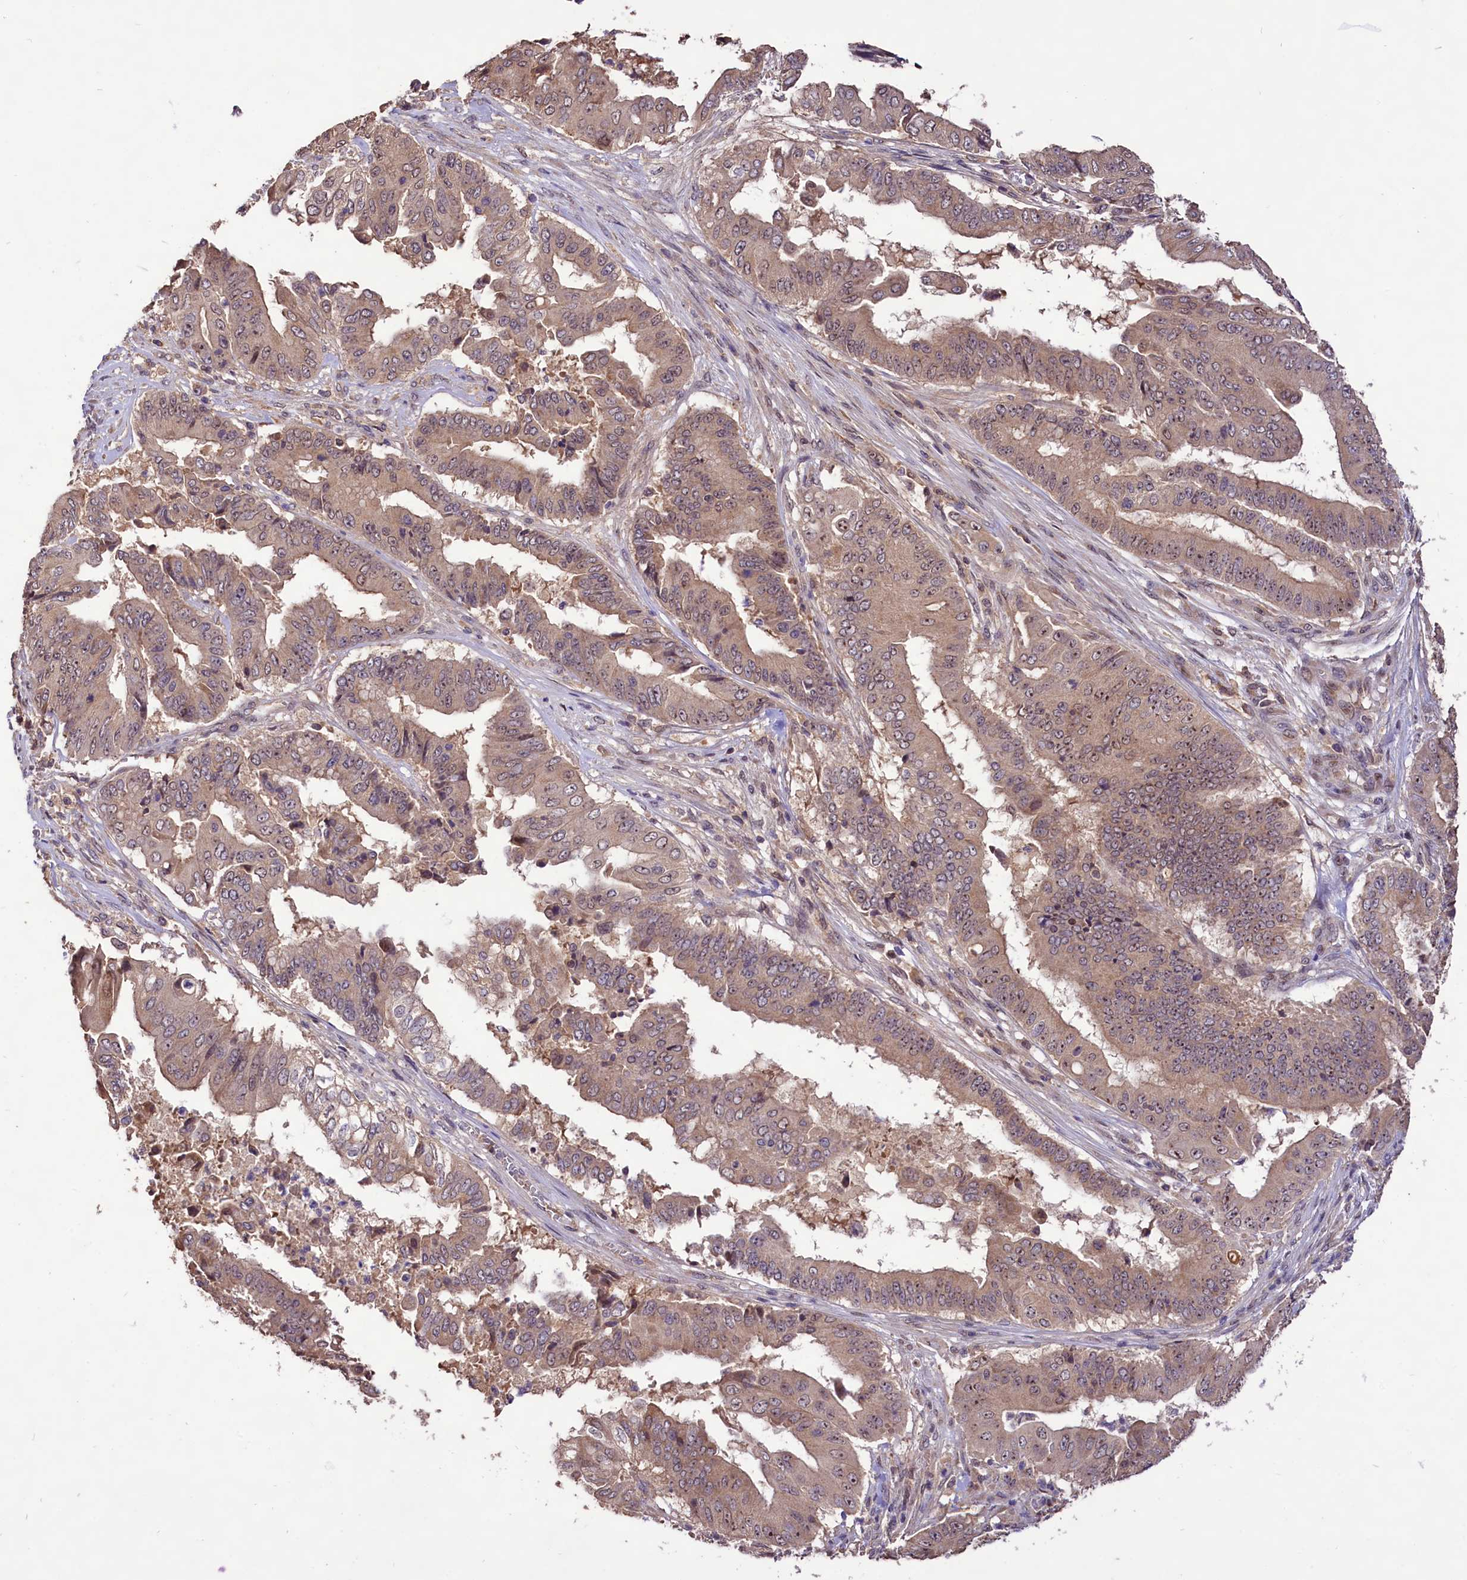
{"staining": {"intensity": "moderate", "quantity": "<25%", "location": "nuclear"}, "tissue": "pancreatic cancer", "cell_type": "Tumor cells", "image_type": "cancer", "snomed": [{"axis": "morphology", "description": "Adenocarcinoma, NOS"}, {"axis": "topography", "description": "Pancreas"}], "caption": "IHC of human pancreatic adenocarcinoma displays low levels of moderate nuclear staining in about <25% of tumor cells.", "gene": "RRP8", "patient": {"sex": "female", "age": 77}}